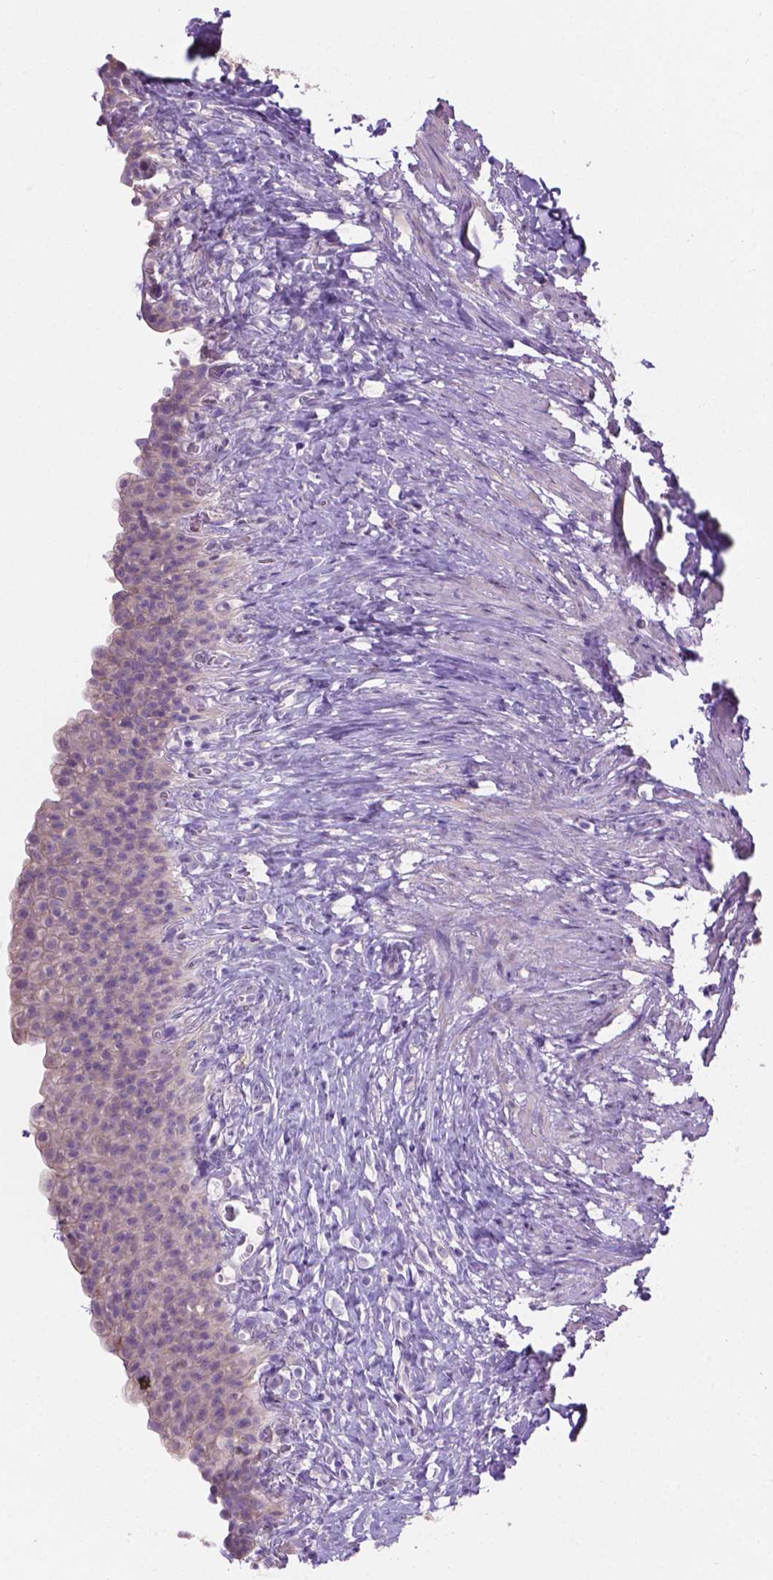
{"staining": {"intensity": "negative", "quantity": "none", "location": "none"}, "tissue": "urinary bladder", "cell_type": "Urothelial cells", "image_type": "normal", "snomed": [{"axis": "morphology", "description": "Normal tissue, NOS"}, {"axis": "topography", "description": "Urinary bladder"}, {"axis": "topography", "description": "Prostate"}], "caption": "IHC of normal human urinary bladder reveals no expression in urothelial cells. The staining was performed using DAB to visualize the protein expression in brown, while the nuclei were stained in blue with hematoxylin (Magnification: 20x).", "gene": "CDH7", "patient": {"sex": "male", "age": 76}}